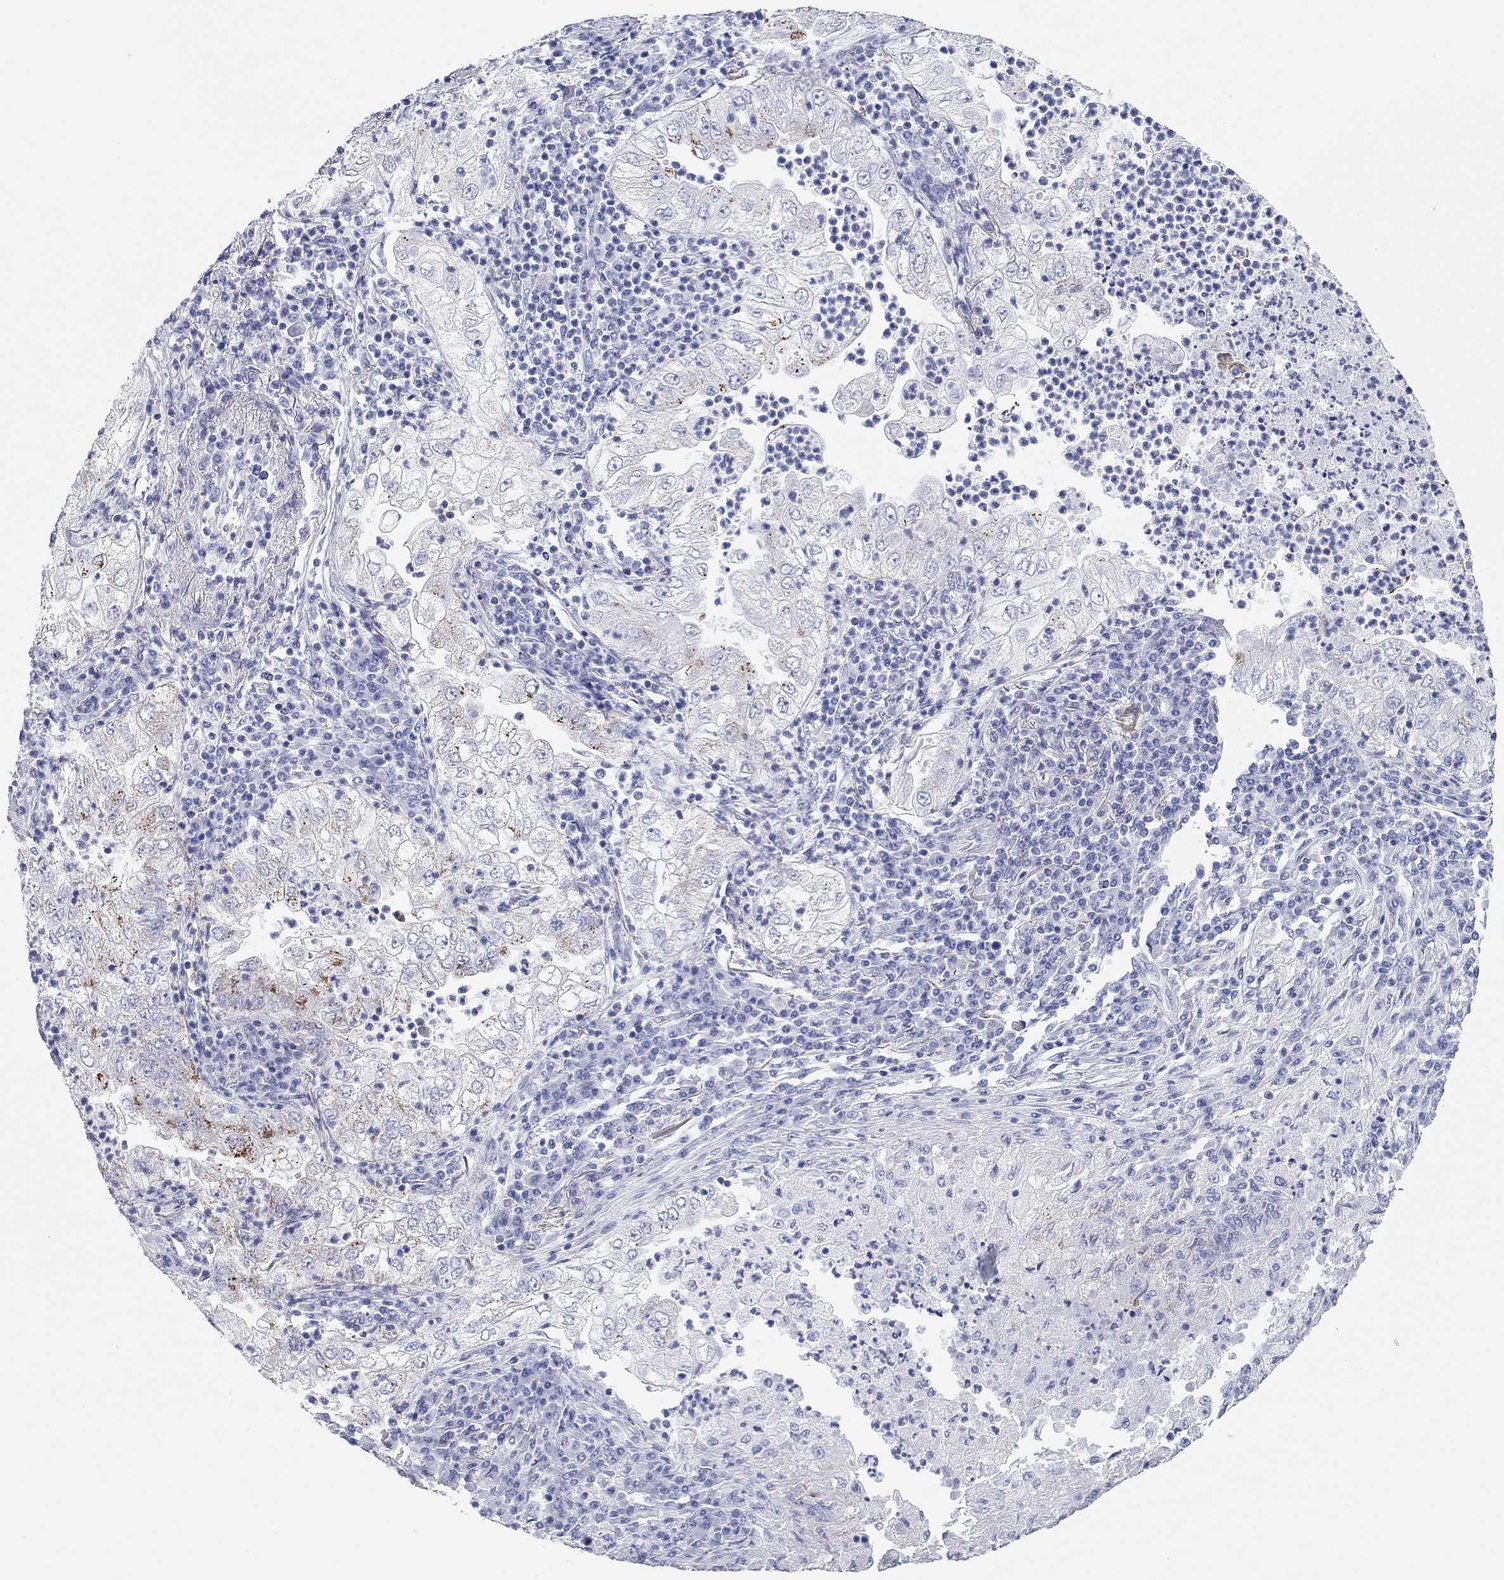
{"staining": {"intensity": "strong", "quantity": "<25%", "location": "cytoplasmic/membranous"}, "tissue": "lung cancer", "cell_type": "Tumor cells", "image_type": "cancer", "snomed": [{"axis": "morphology", "description": "Adenocarcinoma, NOS"}, {"axis": "topography", "description": "Lung"}], "caption": "Immunohistochemical staining of human lung adenocarcinoma shows strong cytoplasmic/membranous protein expression in about <25% of tumor cells. (IHC, brightfield microscopy, high magnification).", "gene": "CHI3L2", "patient": {"sex": "female", "age": 73}}